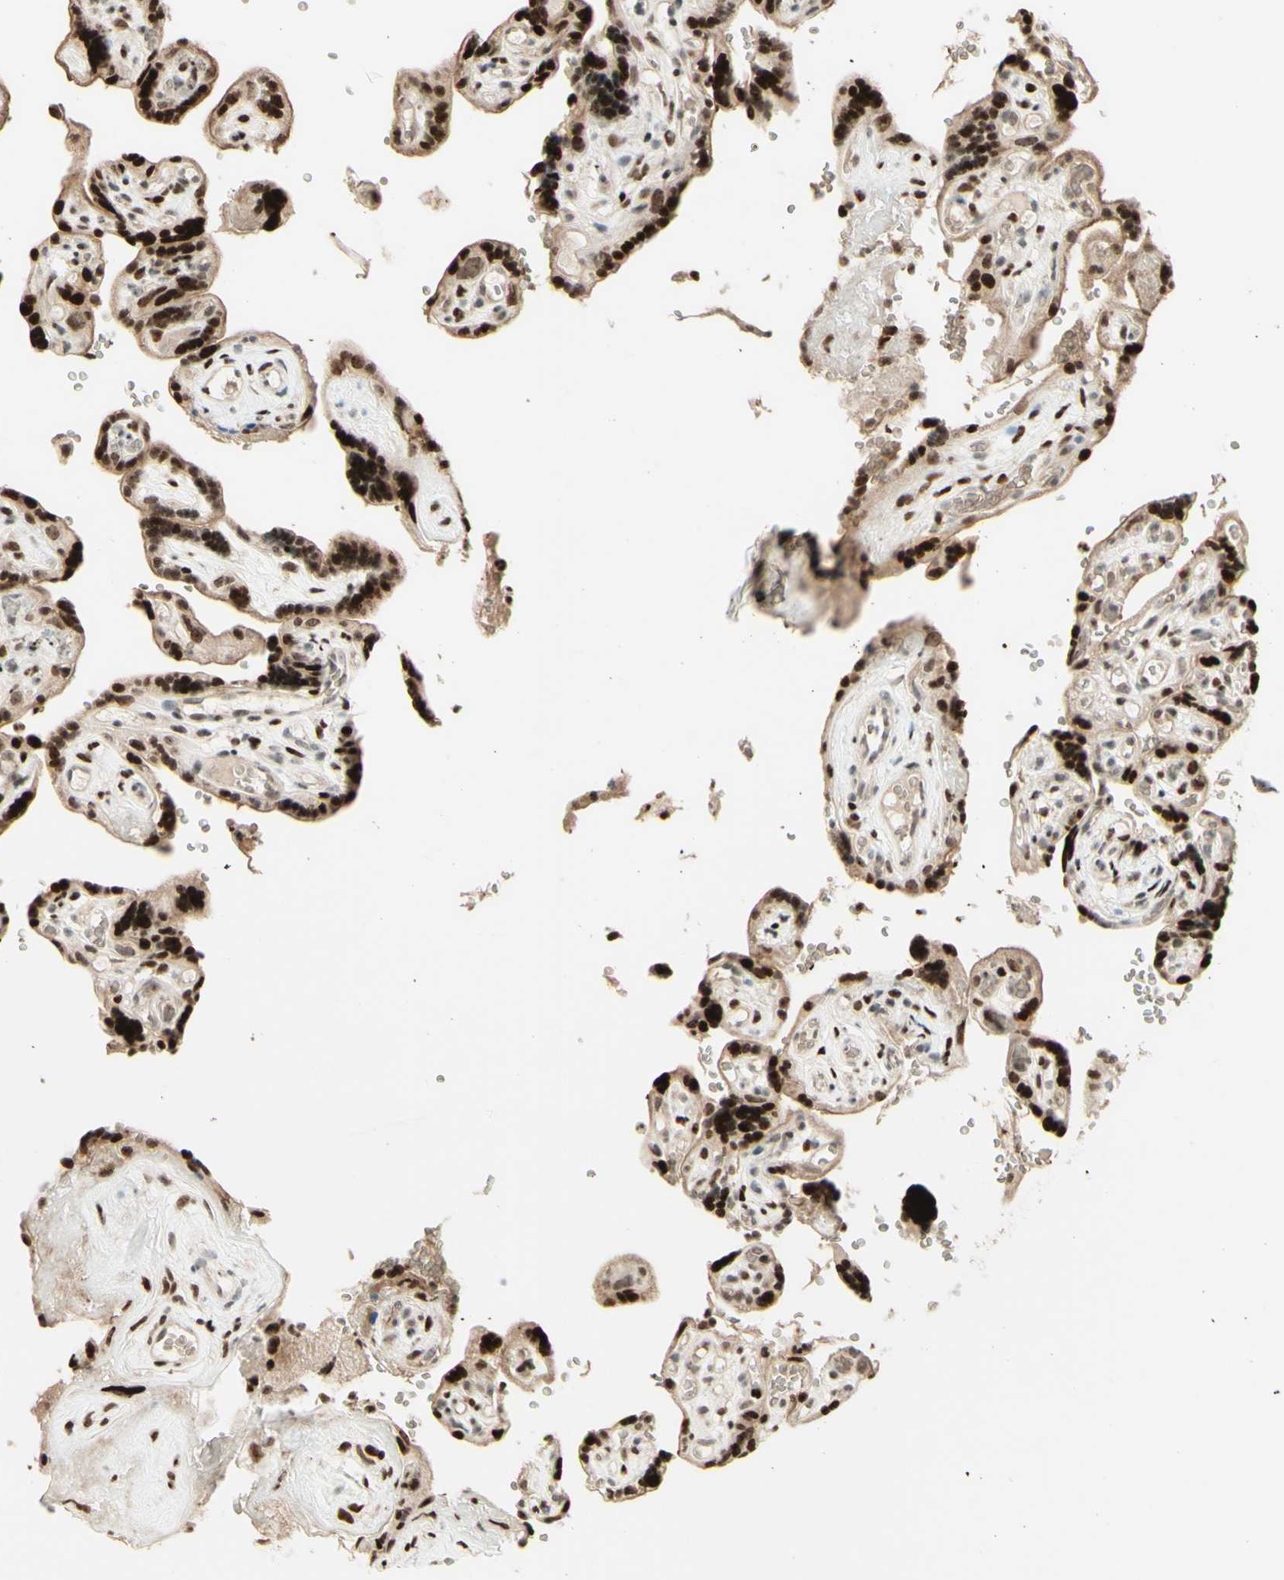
{"staining": {"intensity": "strong", "quantity": ">75%", "location": "cytoplasmic/membranous,nuclear"}, "tissue": "placenta", "cell_type": "Trophoblastic cells", "image_type": "normal", "snomed": [{"axis": "morphology", "description": "Normal tissue, NOS"}, {"axis": "topography", "description": "Placenta"}], "caption": "Brown immunohistochemical staining in normal human placenta demonstrates strong cytoplasmic/membranous,nuclear positivity in approximately >75% of trophoblastic cells.", "gene": "CDKL5", "patient": {"sex": "female", "age": 30}}